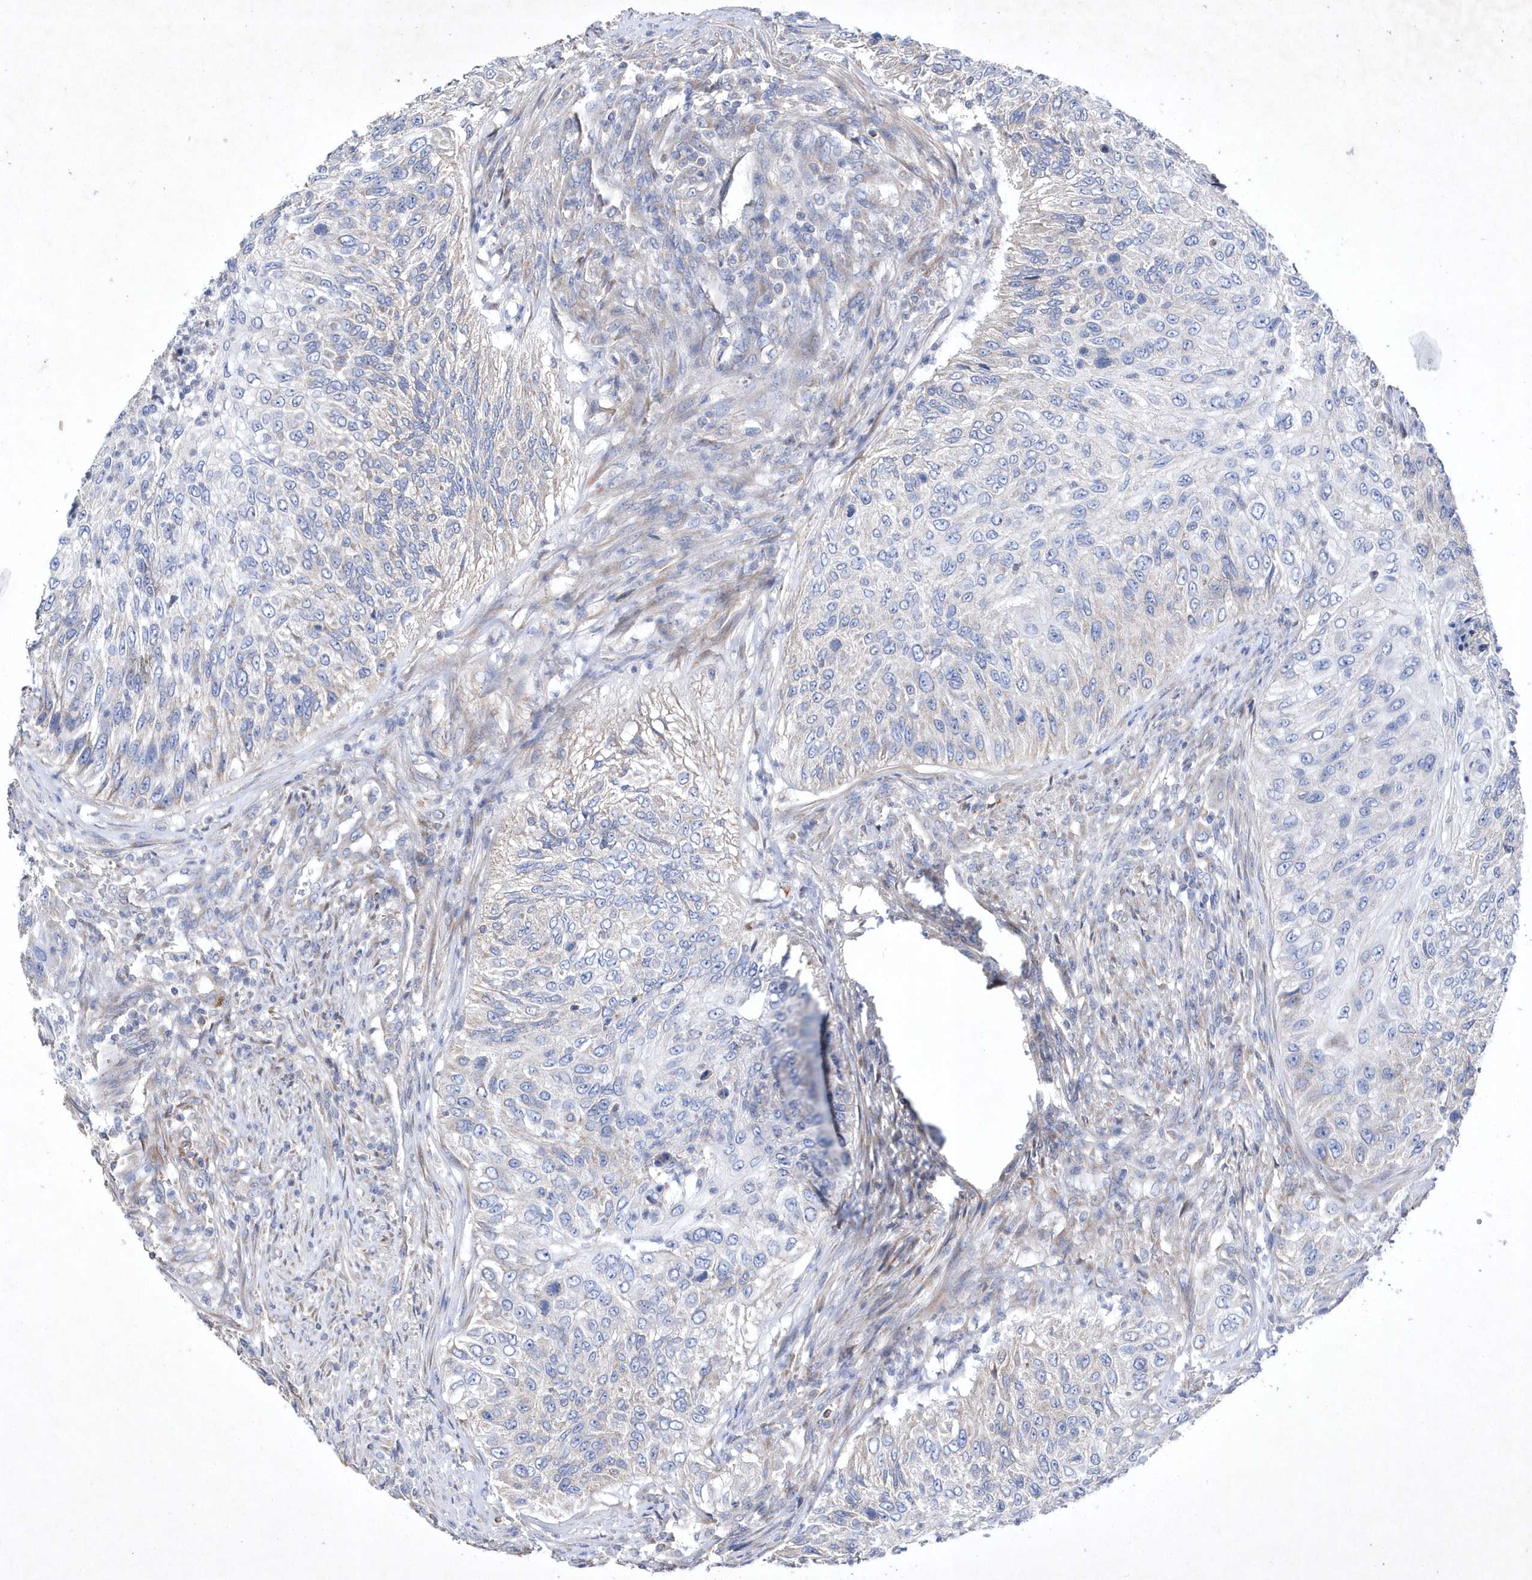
{"staining": {"intensity": "negative", "quantity": "none", "location": "none"}, "tissue": "urothelial cancer", "cell_type": "Tumor cells", "image_type": "cancer", "snomed": [{"axis": "morphology", "description": "Urothelial carcinoma, High grade"}, {"axis": "topography", "description": "Urinary bladder"}], "caption": "A histopathology image of human urothelial carcinoma (high-grade) is negative for staining in tumor cells.", "gene": "METTL8", "patient": {"sex": "female", "age": 60}}